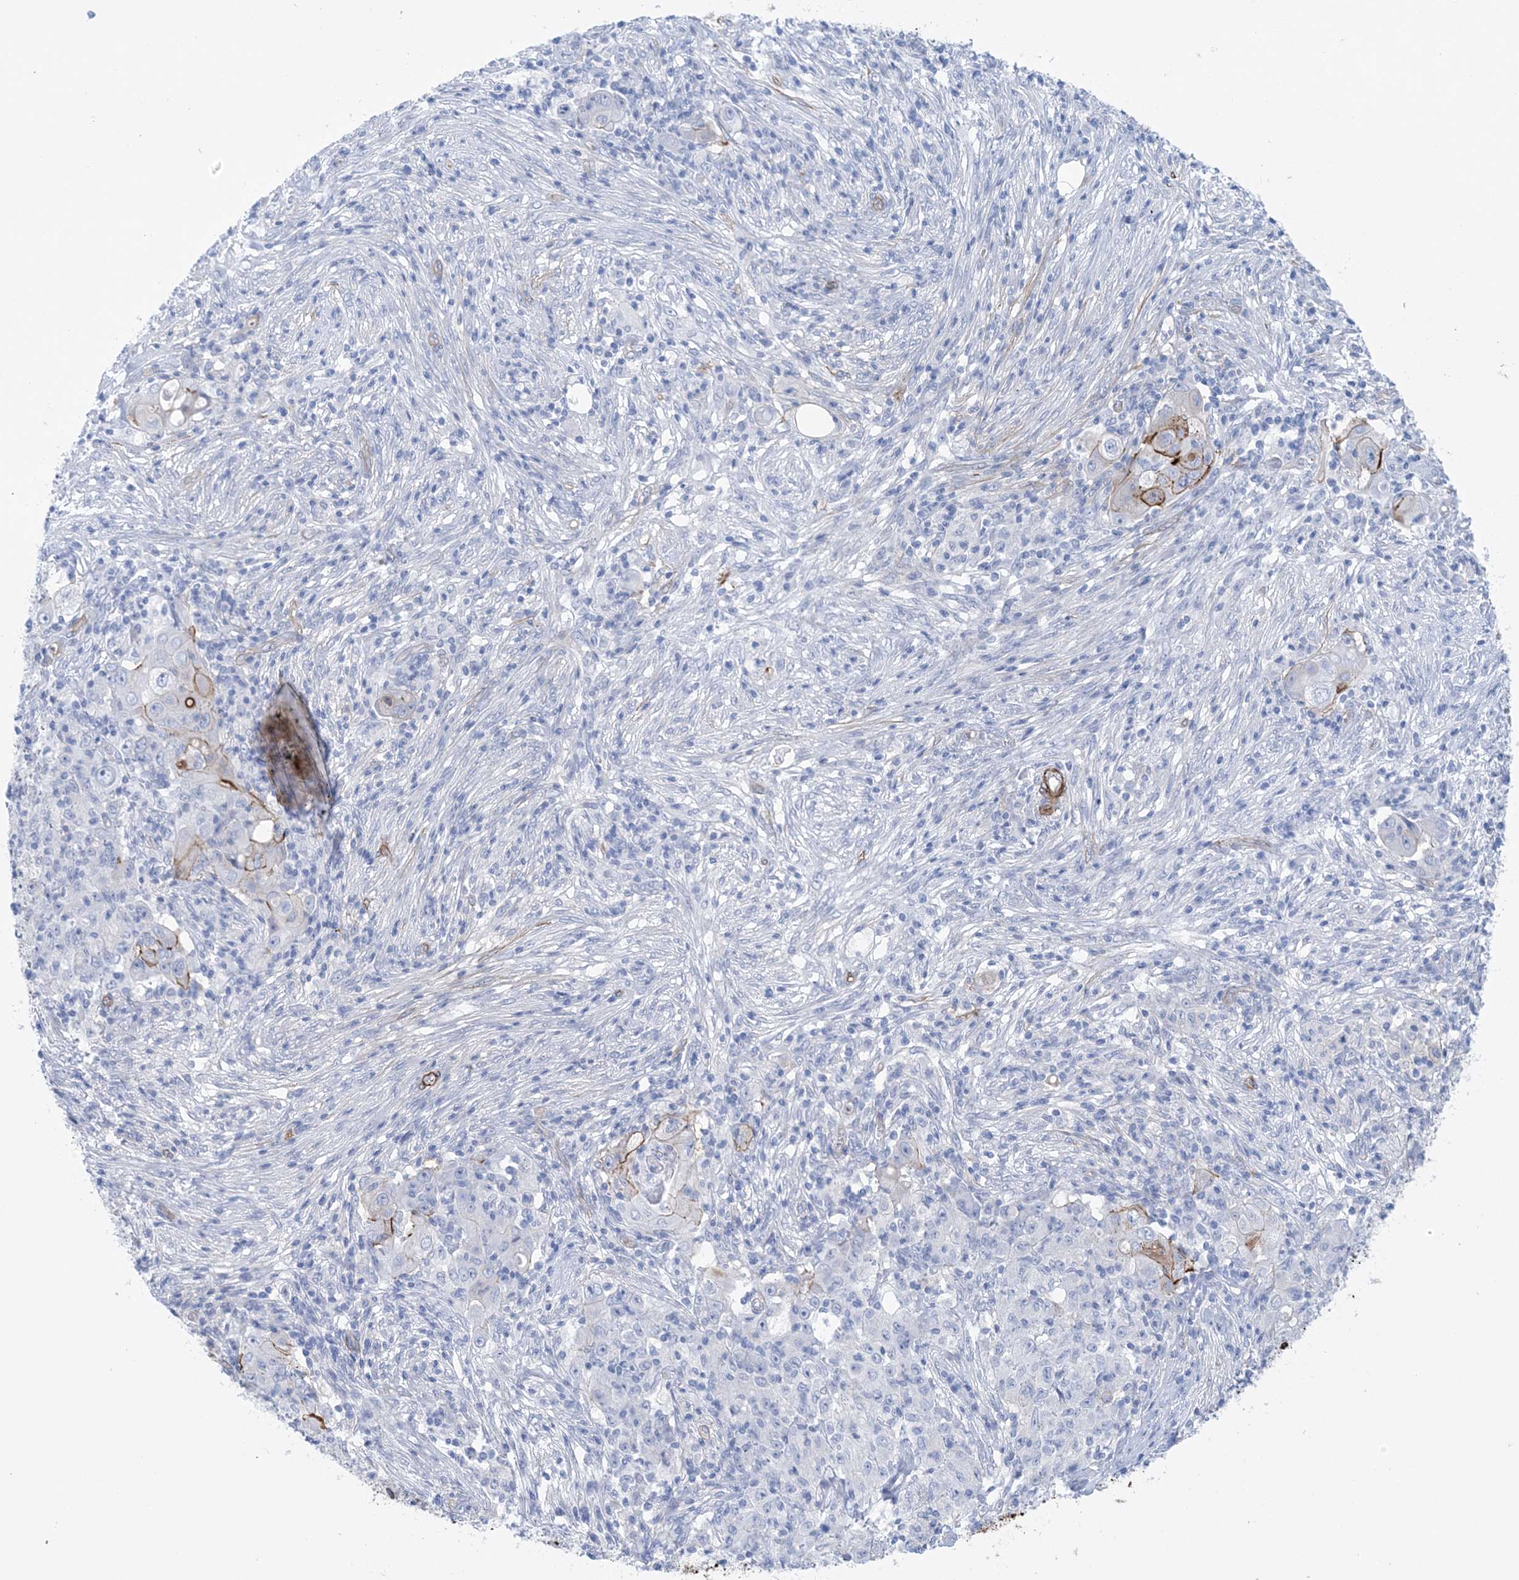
{"staining": {"intensity": "moderate", "quantity": "<25%", "location": "cytoplasmic/membranous"}, "tissue": "ovarian cancer", "cell_type": "Tumor cells", "image_type": "cancer", "snomed": [{"axis": "morphology", "description": "Carcinoma, endometroid"}, {"axis": "topography", "description": "Ovary"}], "caption": "High-power microscopy captured an IHC micrograph of ovarian cancer, revealing moderate cytoplasmic/membranous staining in approximately <25% of tumor cells.", "gene": "SHANK1", "patient": {"sex": "female", "age": 42}}